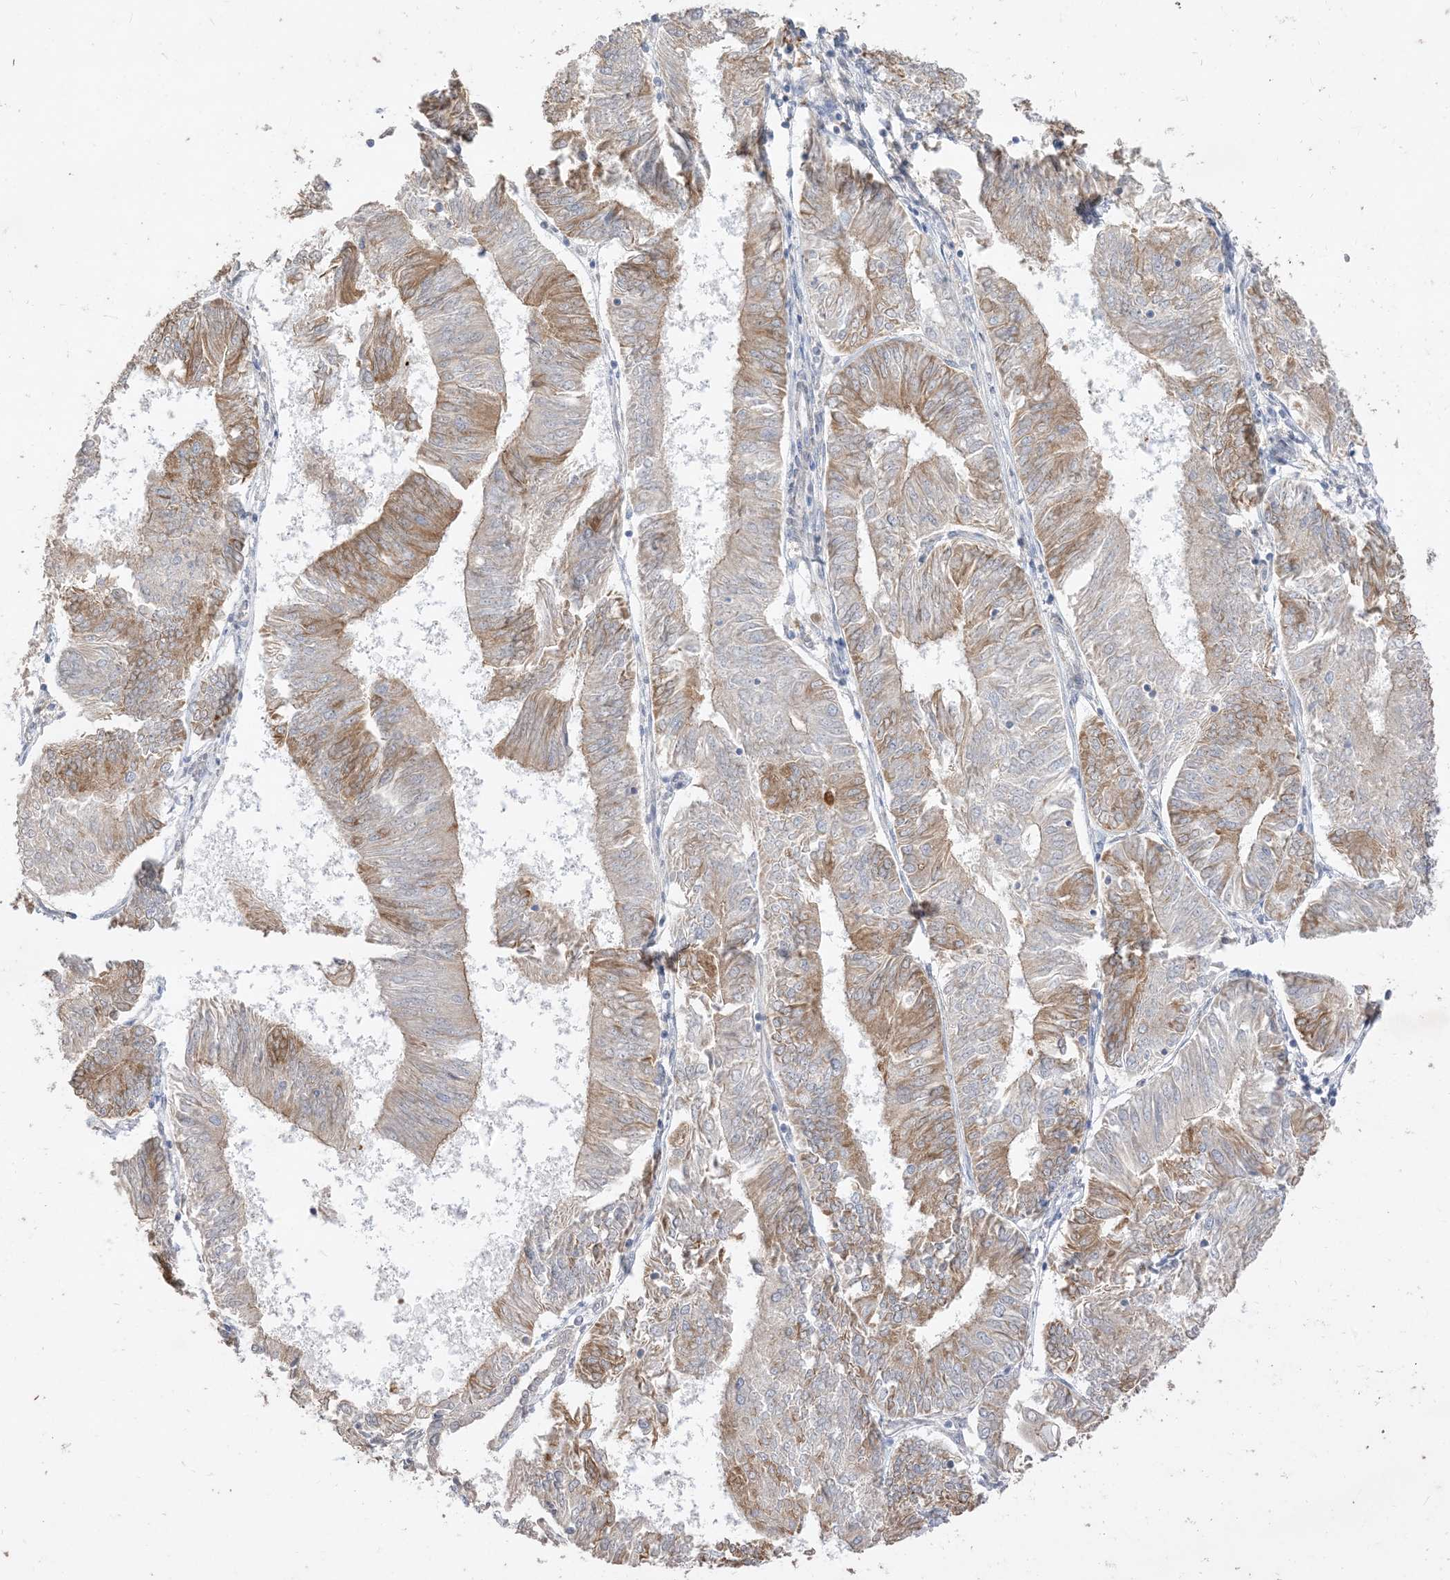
{"staining": {"intensity": "moderate", "quantity": "<25%", "location": "cytoplasmic/membranous"}, "tissue": "endometrial cancer", "cell_type": "Tumor cells", "image_type": "cancer", "snomed": [{"axis": "morphology", "description": "Adenocarcinoma, NOS"}, {"axis": "topography", "description": "Endometrium"}], "caption": "Immunohistochemical staining of human endometrial cancer displays low levels of moderate cytoplasmic/membranous protein positivity in approximately <25% of tumor cells.", "gene": "RNF175", "patient": {"sex": "female", "age": 58}}